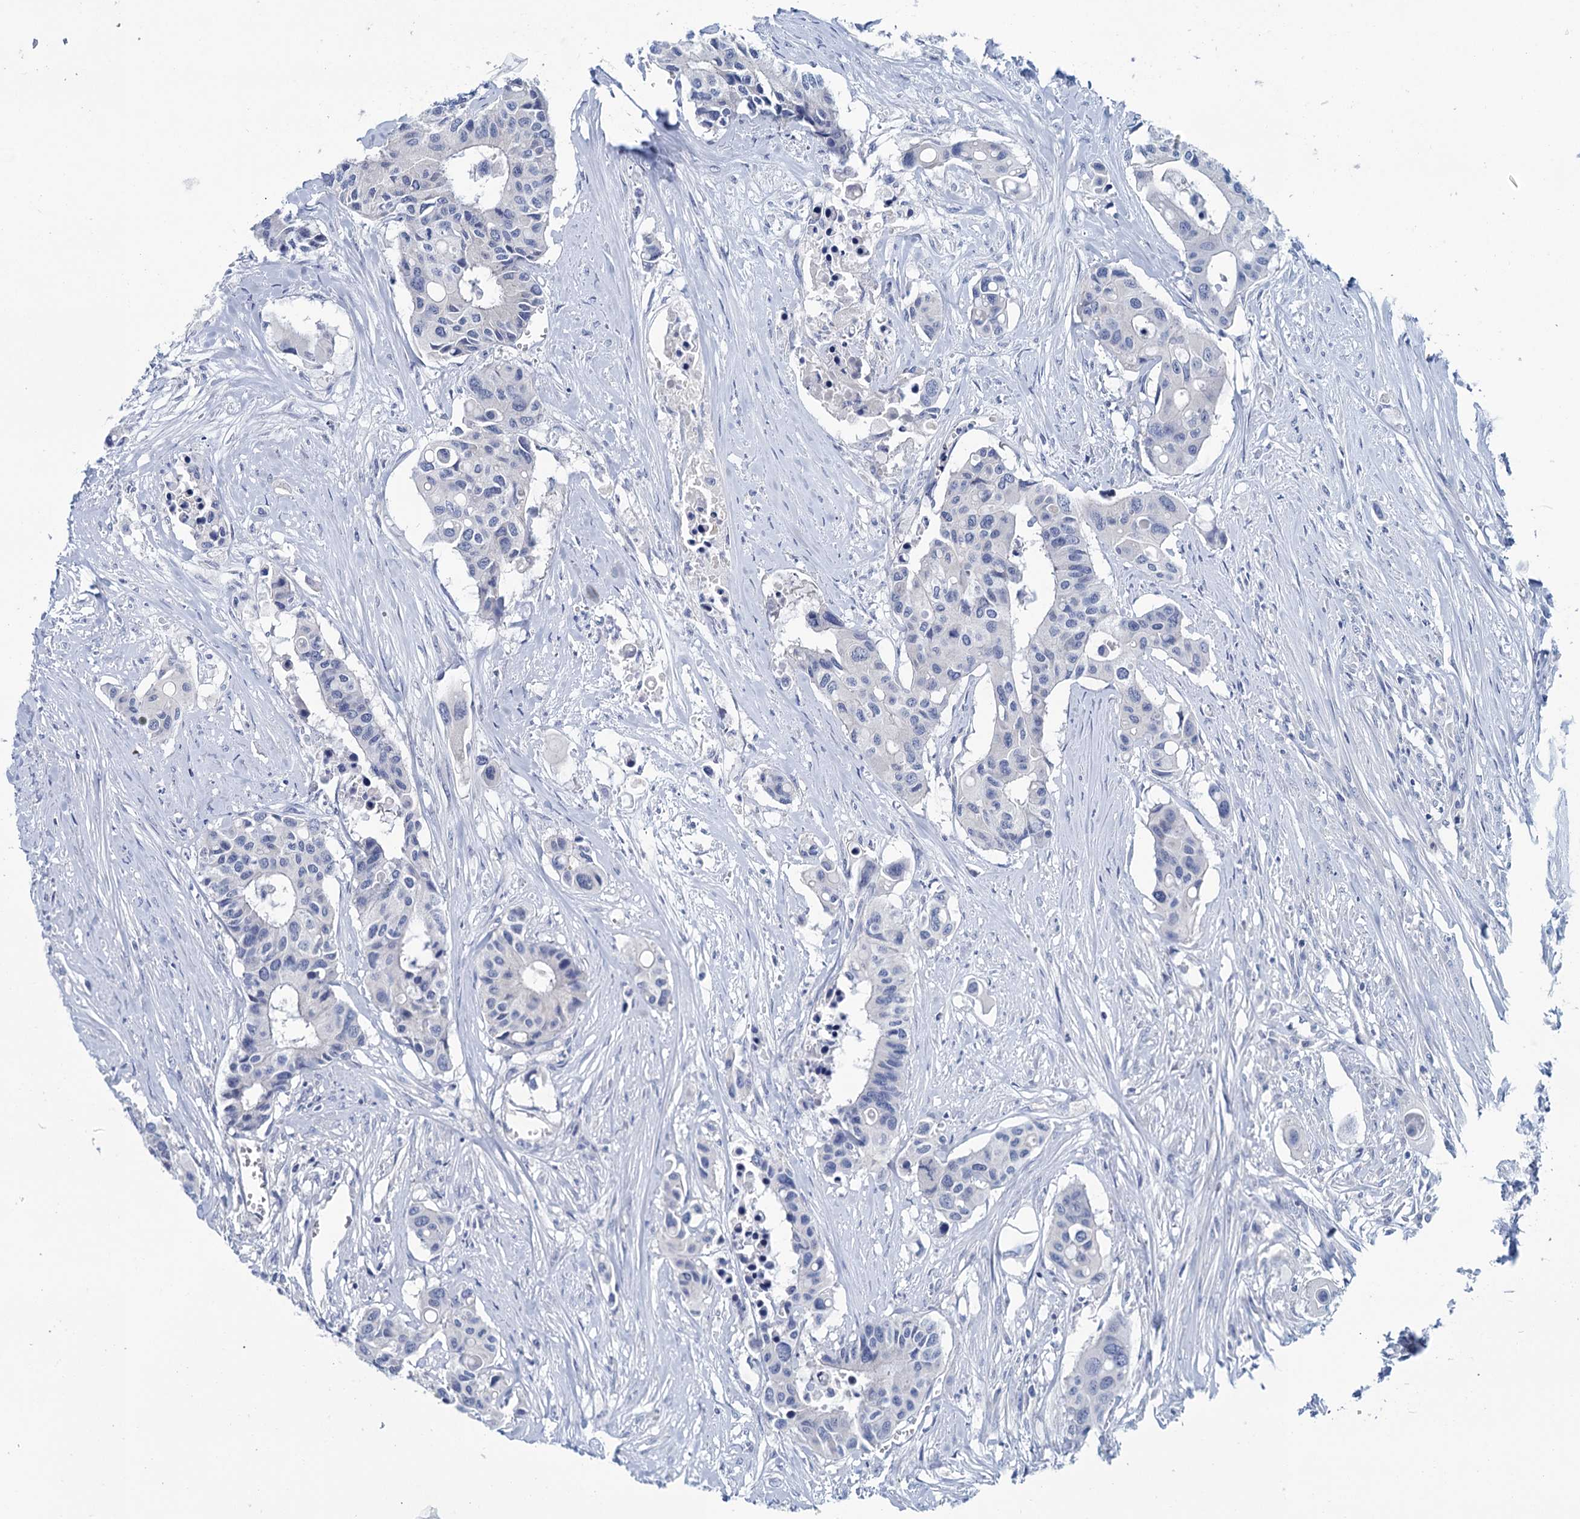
{"staining": {"intensity": "negative", "quantity": "none", "location": "none"}, "tissue": "colorectal cancer", "cell_type": "Tumor cells", "image_type": "cancer", "snomed": [{"axis": "morphology", "description": "Adenocarcinoma, NOS"}, {"axis": "topography", "description": "Colon"}], "caption": "Immunohistochemistry (IHC) of human colorectal adenocarcinoma shows no expression in tumor cells.", "gene": "MYOZ3", "patient": {"sex": "male", "age": 77}}